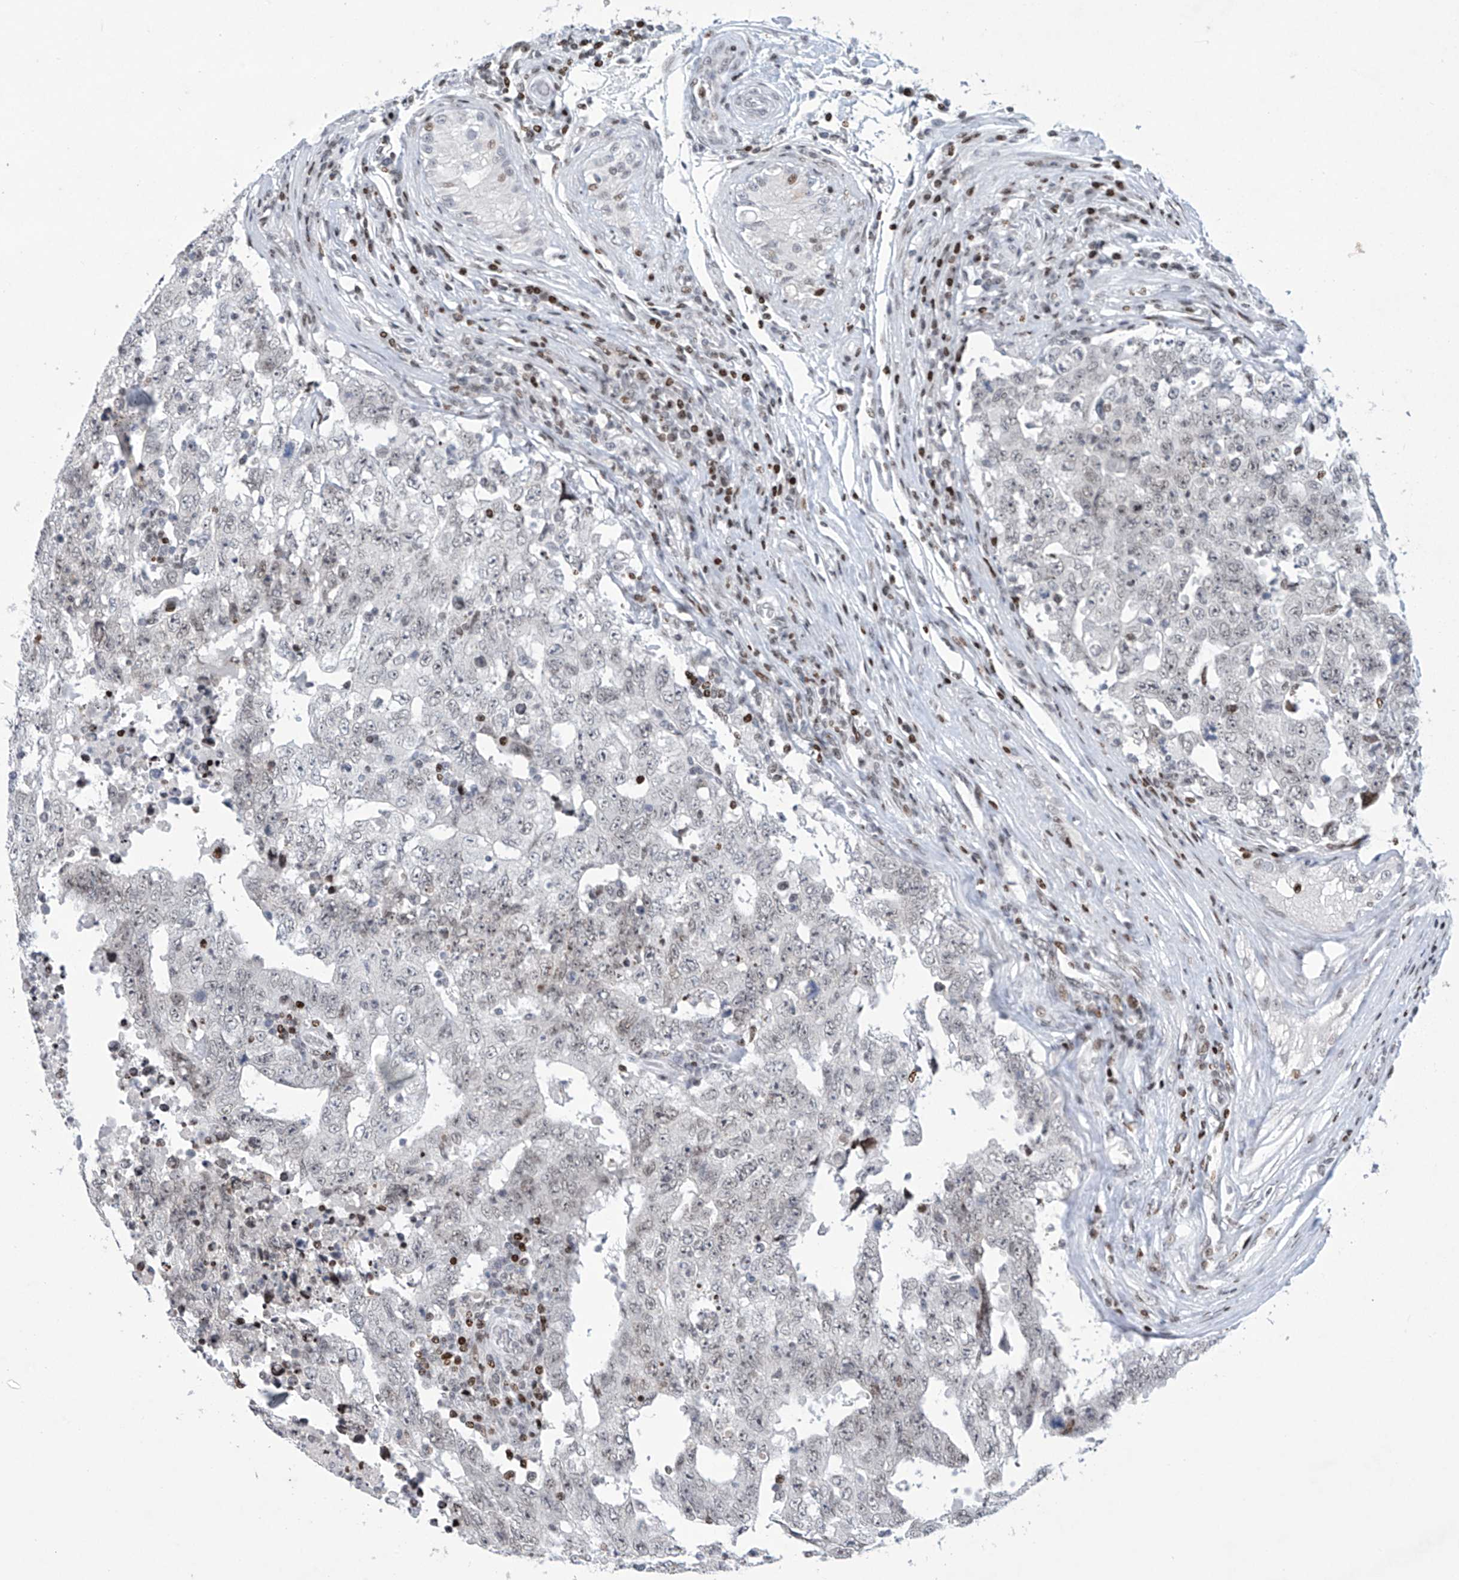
{"staining": {"intensity": "weak", "quantity": "25%-75%", "location": "nuclear"}, "tissue": "testis cancer", "cell_type": "Tumor cells", "image_type": "cancer", "snomed": [{"axis": "morphology", "description": "Carcinoma, Embryonal, NOS"}, {"axis": "topography", "description": "Testis"}], "caption": "Testis embryonal carcinoma was stained to show a protein in brown. There is low levels of weak nuclear staining in about 25%-75% of tumor cells. (IHC, brightfield microscopy, high magnification).", "gene": "RFX7", "patient": {"sex": "male", "age": 26}}